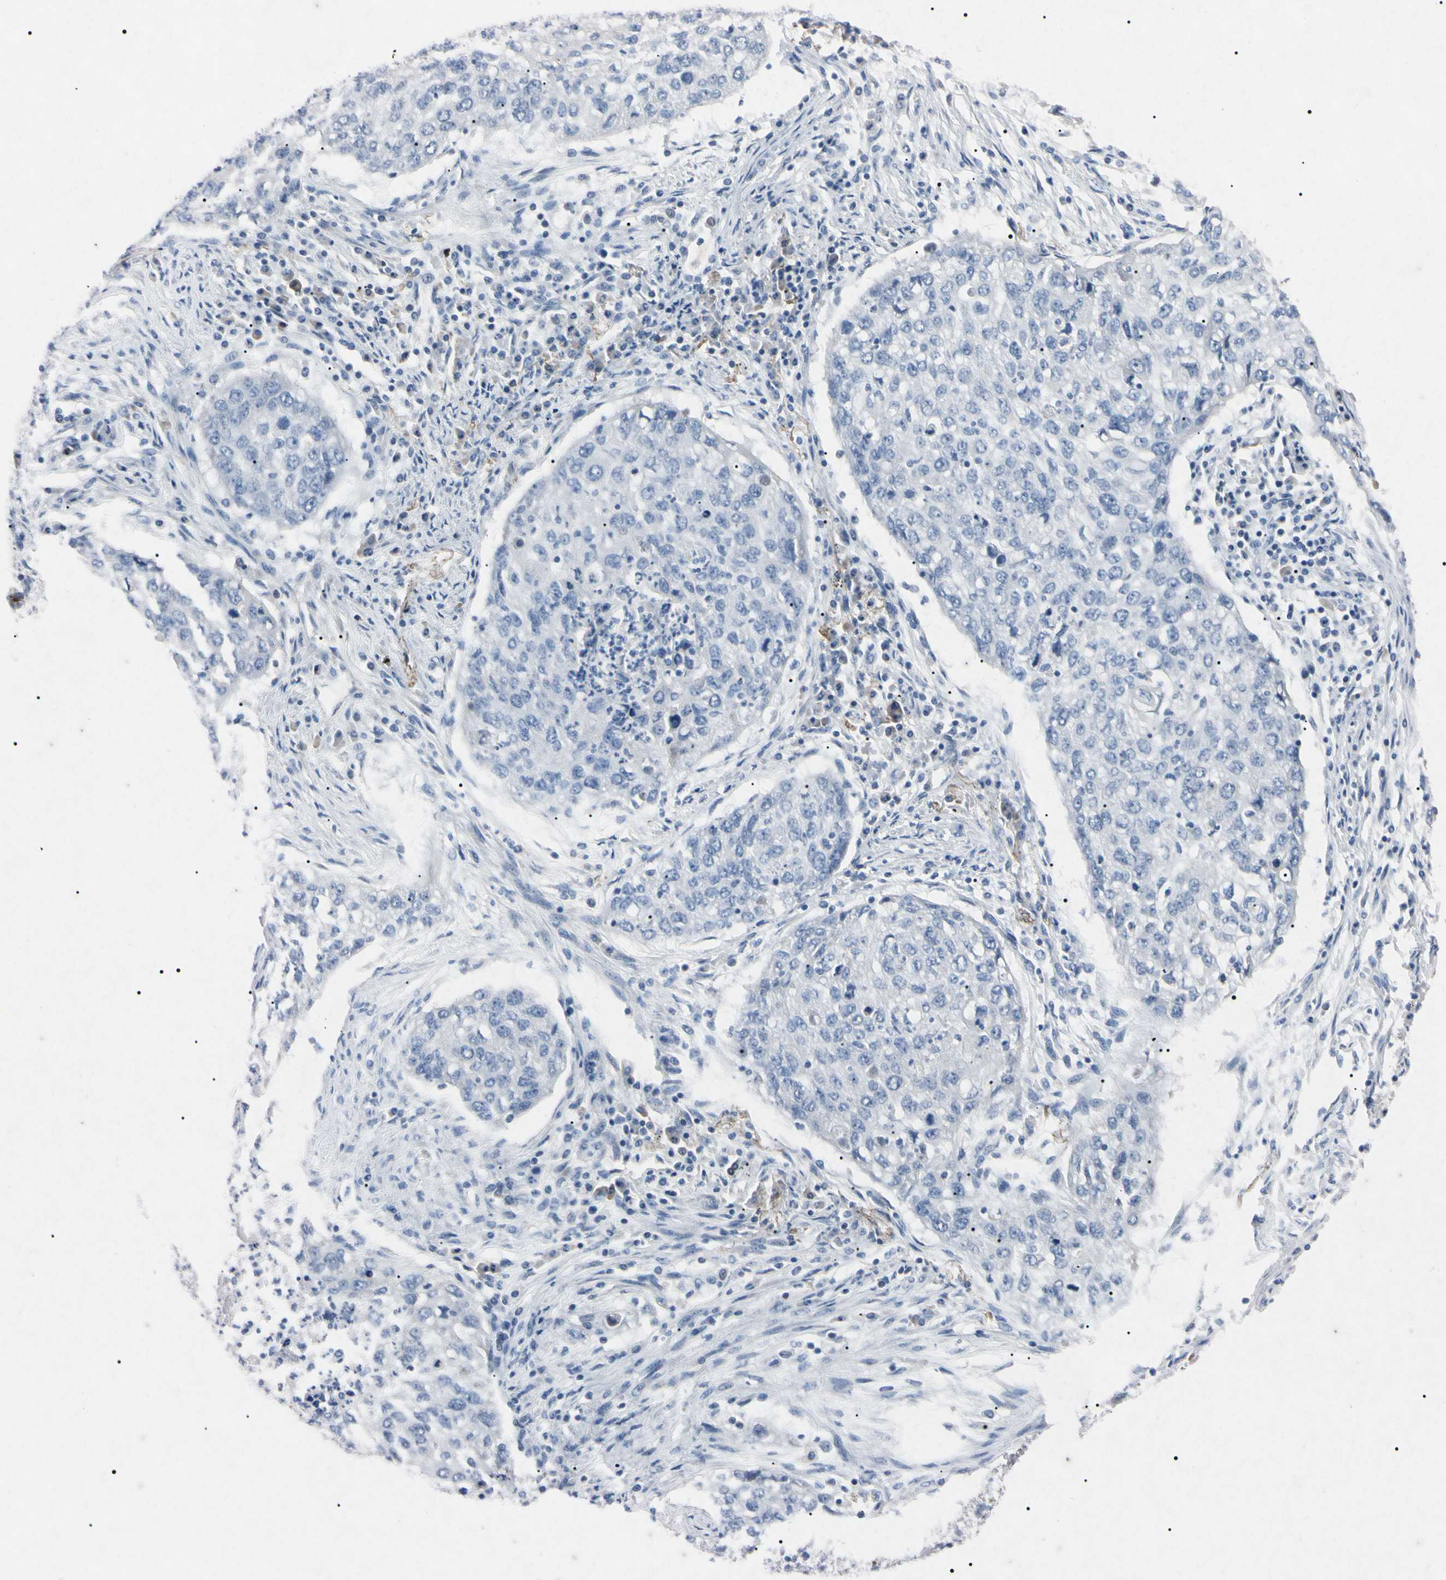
{"staining": {"intensity": "negative", "quantity": "none", "location": "none"}, "tissue": "lung cancer", "cell_type": "Tumor cells", "image_type": "cancer", "snomed": [{"axis": "morphology", "description": "Squamous cell carcinoma, NOS"}, {"axis": "topography", "description": "Lung"}], "caption": "This is an immunohistochemistry (IHC) photomicrograph of human squamous cell carcinoma (lung). There is no positivity in tumor cells.", "gene": "ELN", "patient": {"sex": "female", "age": 63}}